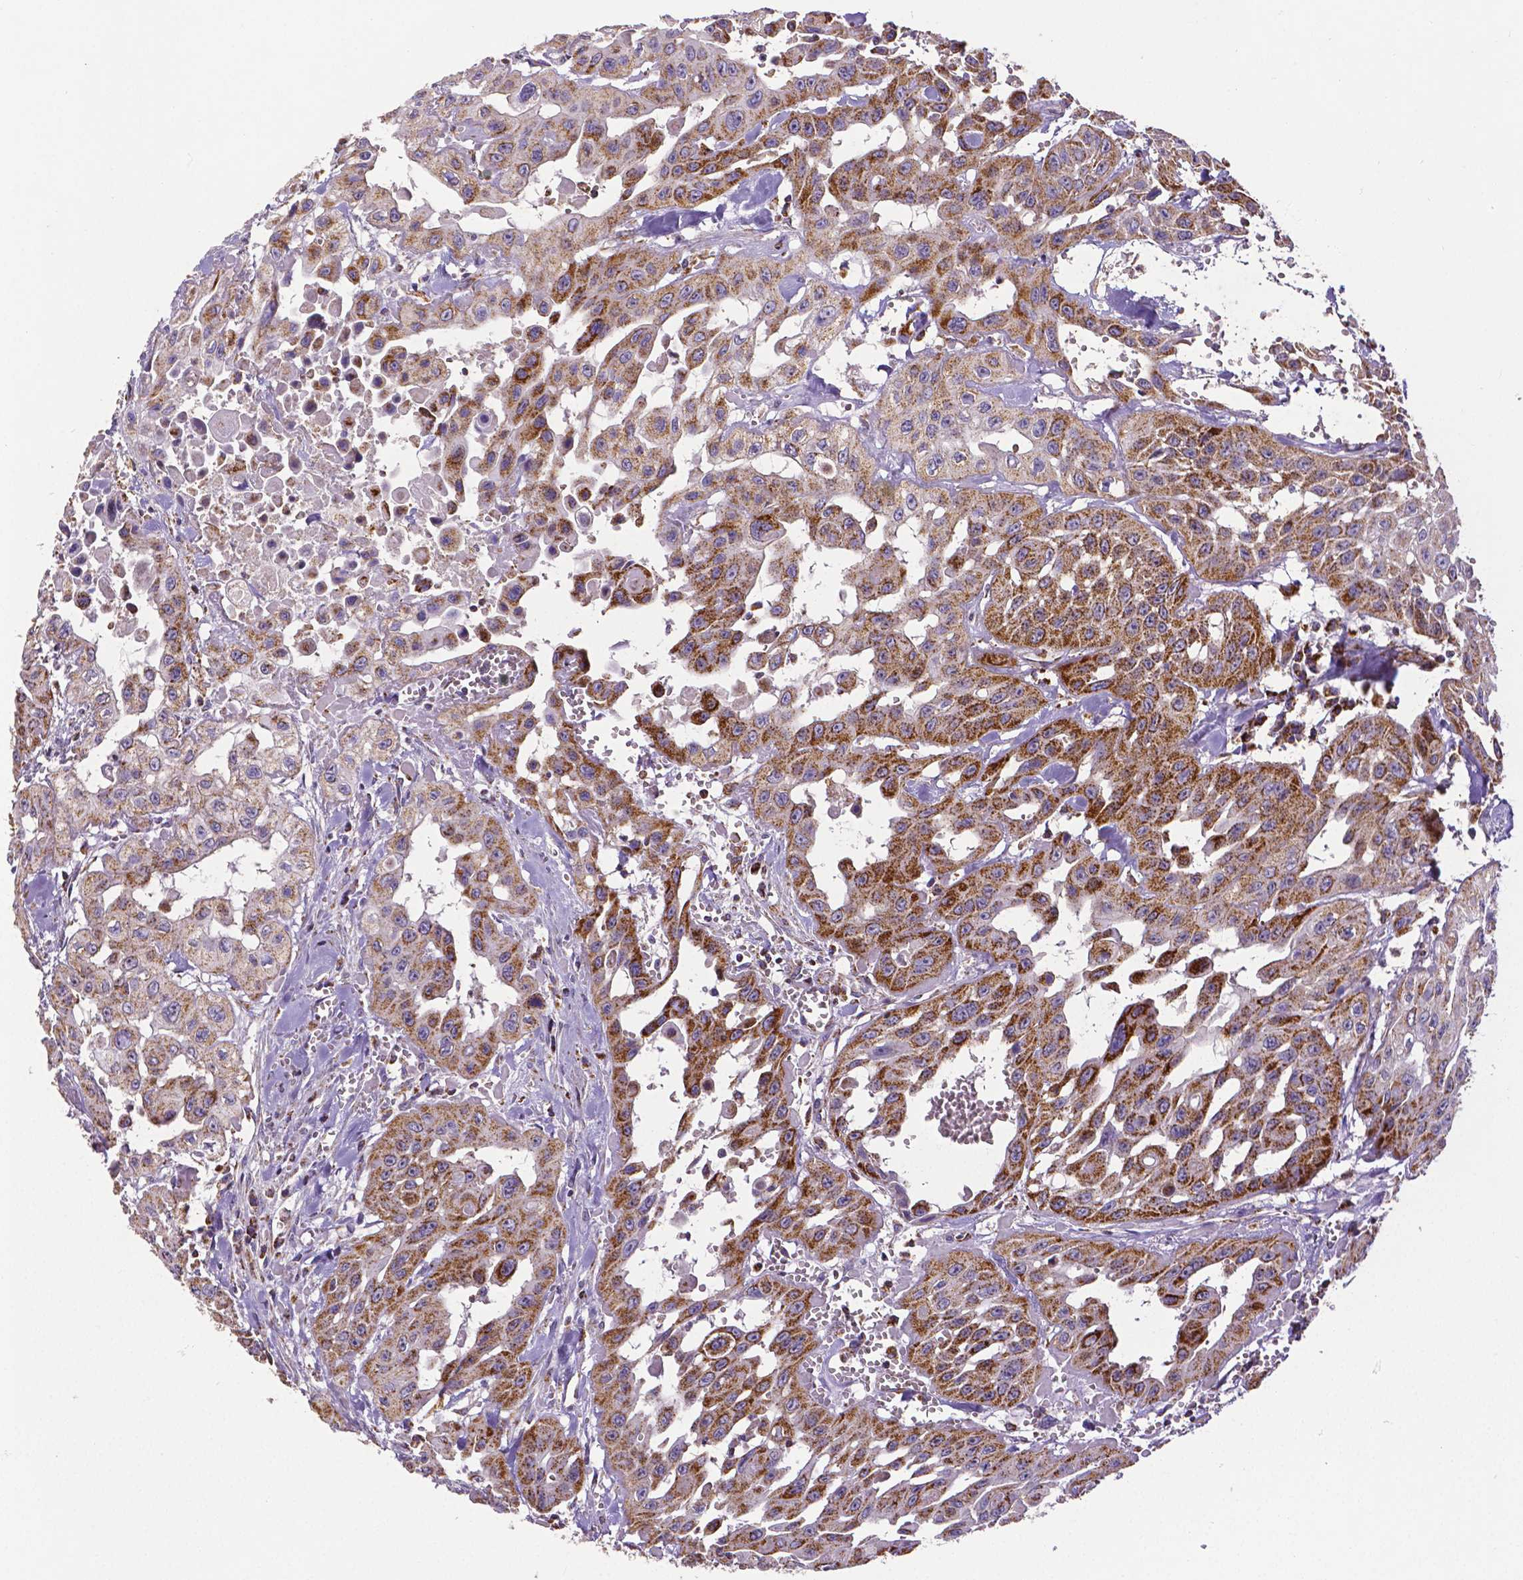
{"staining": {"intensity": "strong", "quantity": "25%-75%", "location": "cytoplasmic/membranous"}, "tissue": "head and neck cancer", "cell_type": "Tumor cells", "image_type": "cancer", "snomed": [{"axis": "morphology", "description": "Adenocarcinoma, NOS"}, {"axis": "topography", "description": "Head-Neck"}], "caption": "Head and neck adenocarcinoma was stained to show a protein in brown. There is high levels of strong cytoplasmic/membranous positivity in about 25%-75% of tumor cells.", "gene": "MACC1", "patient": {"sex": "male", "age": 73}}